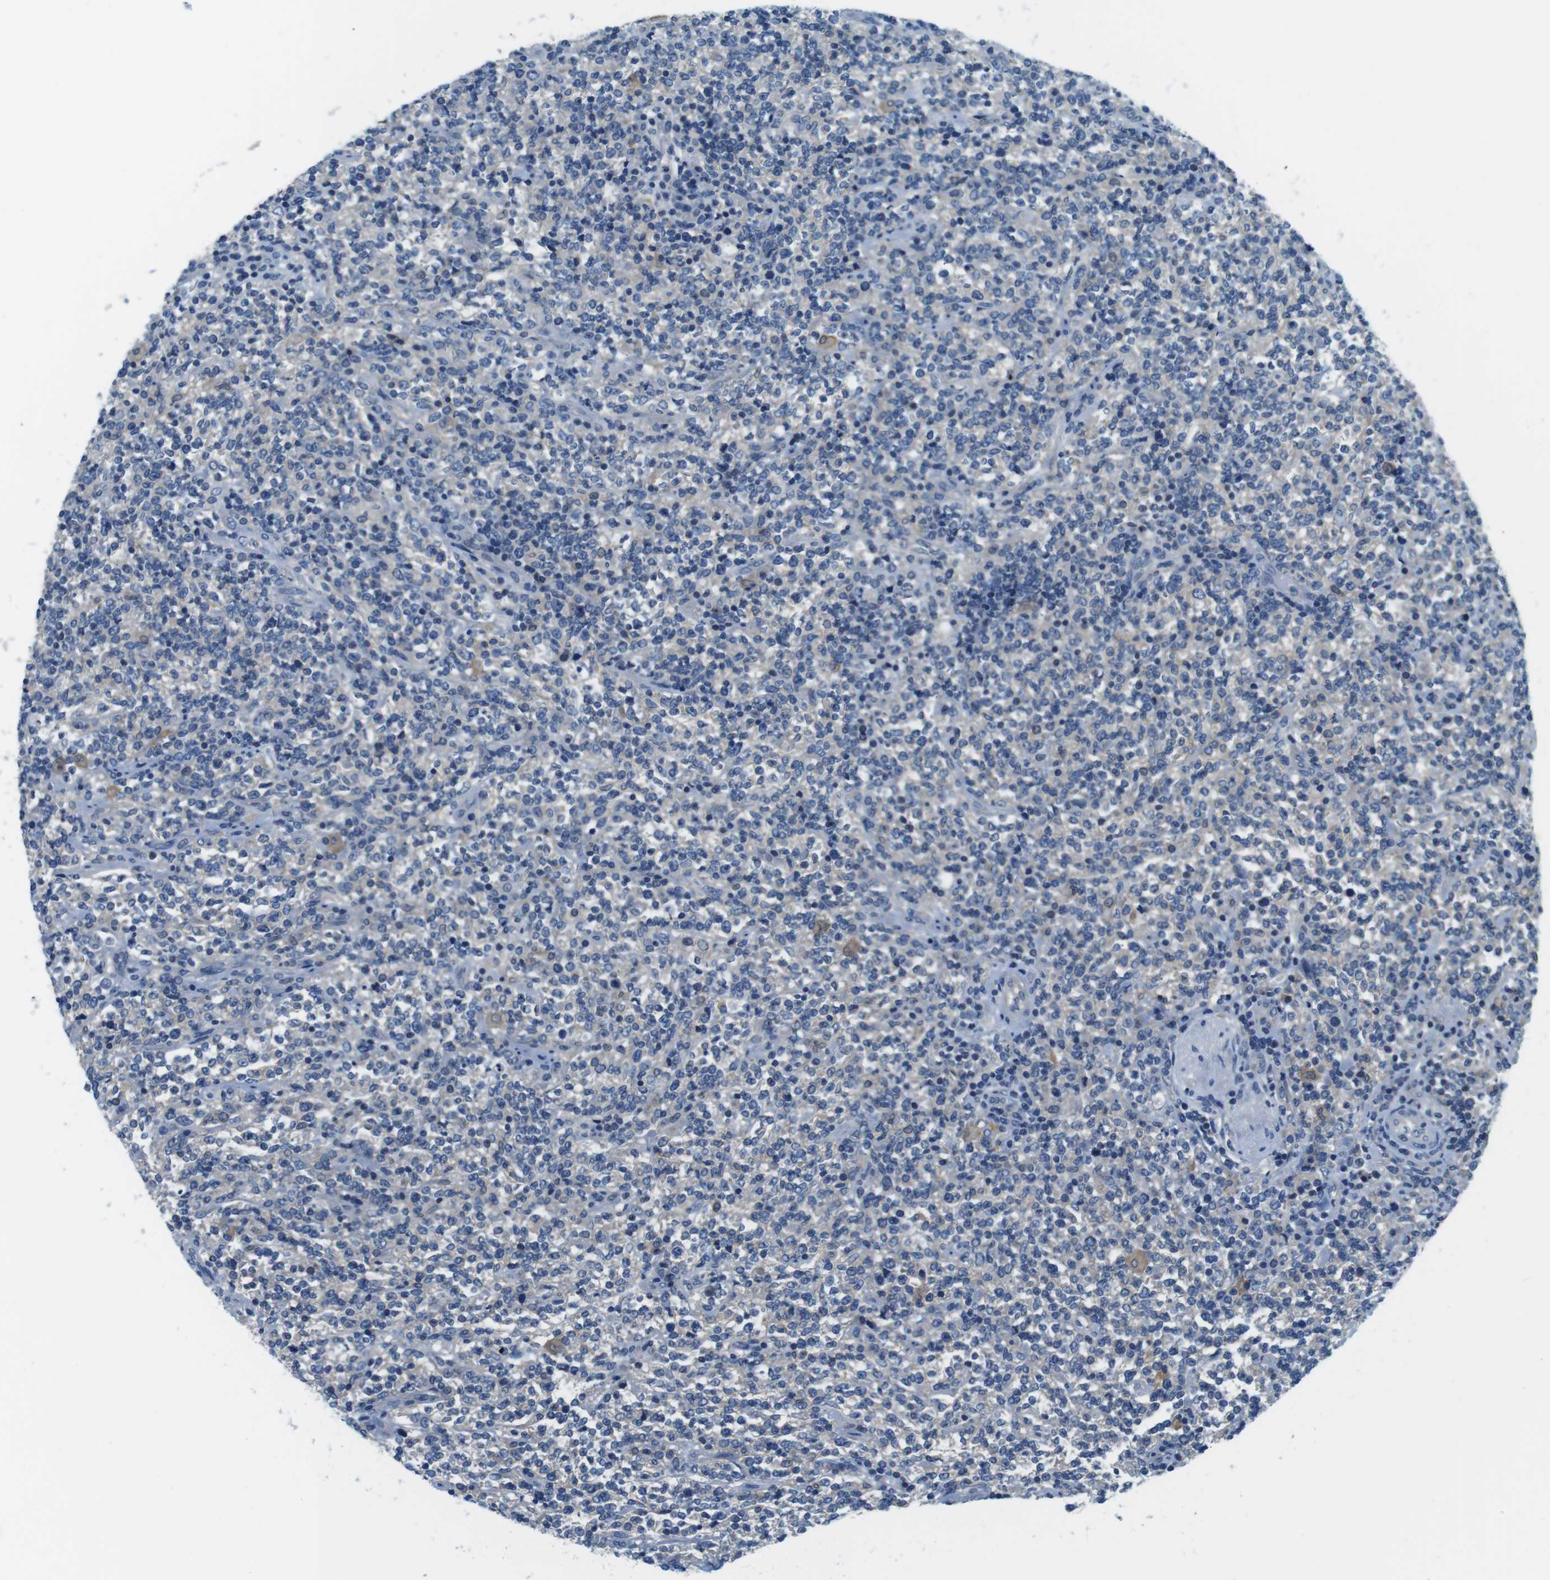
{"staining": {"intensity": "negative", "quantity": "none", "location": "none"}, "tissue": "lymphoma", "cell_type": "Tumor cells", "image_type": "cancer", "snomed": [{"axis": "morphology", "description": "Malignant lymphoma, non-Hodgkin's type, High grade"}, {"axis": "topography", "description": "Soft tissue"}], "caption": "Immunohistochemistry micrograph of neoplastic tissue: human lymphoma stained with DAB shows no significant protein positivity in tumor cells.", "gene": "DENND4C", "patient": {"sex": "male", "age": 18}}